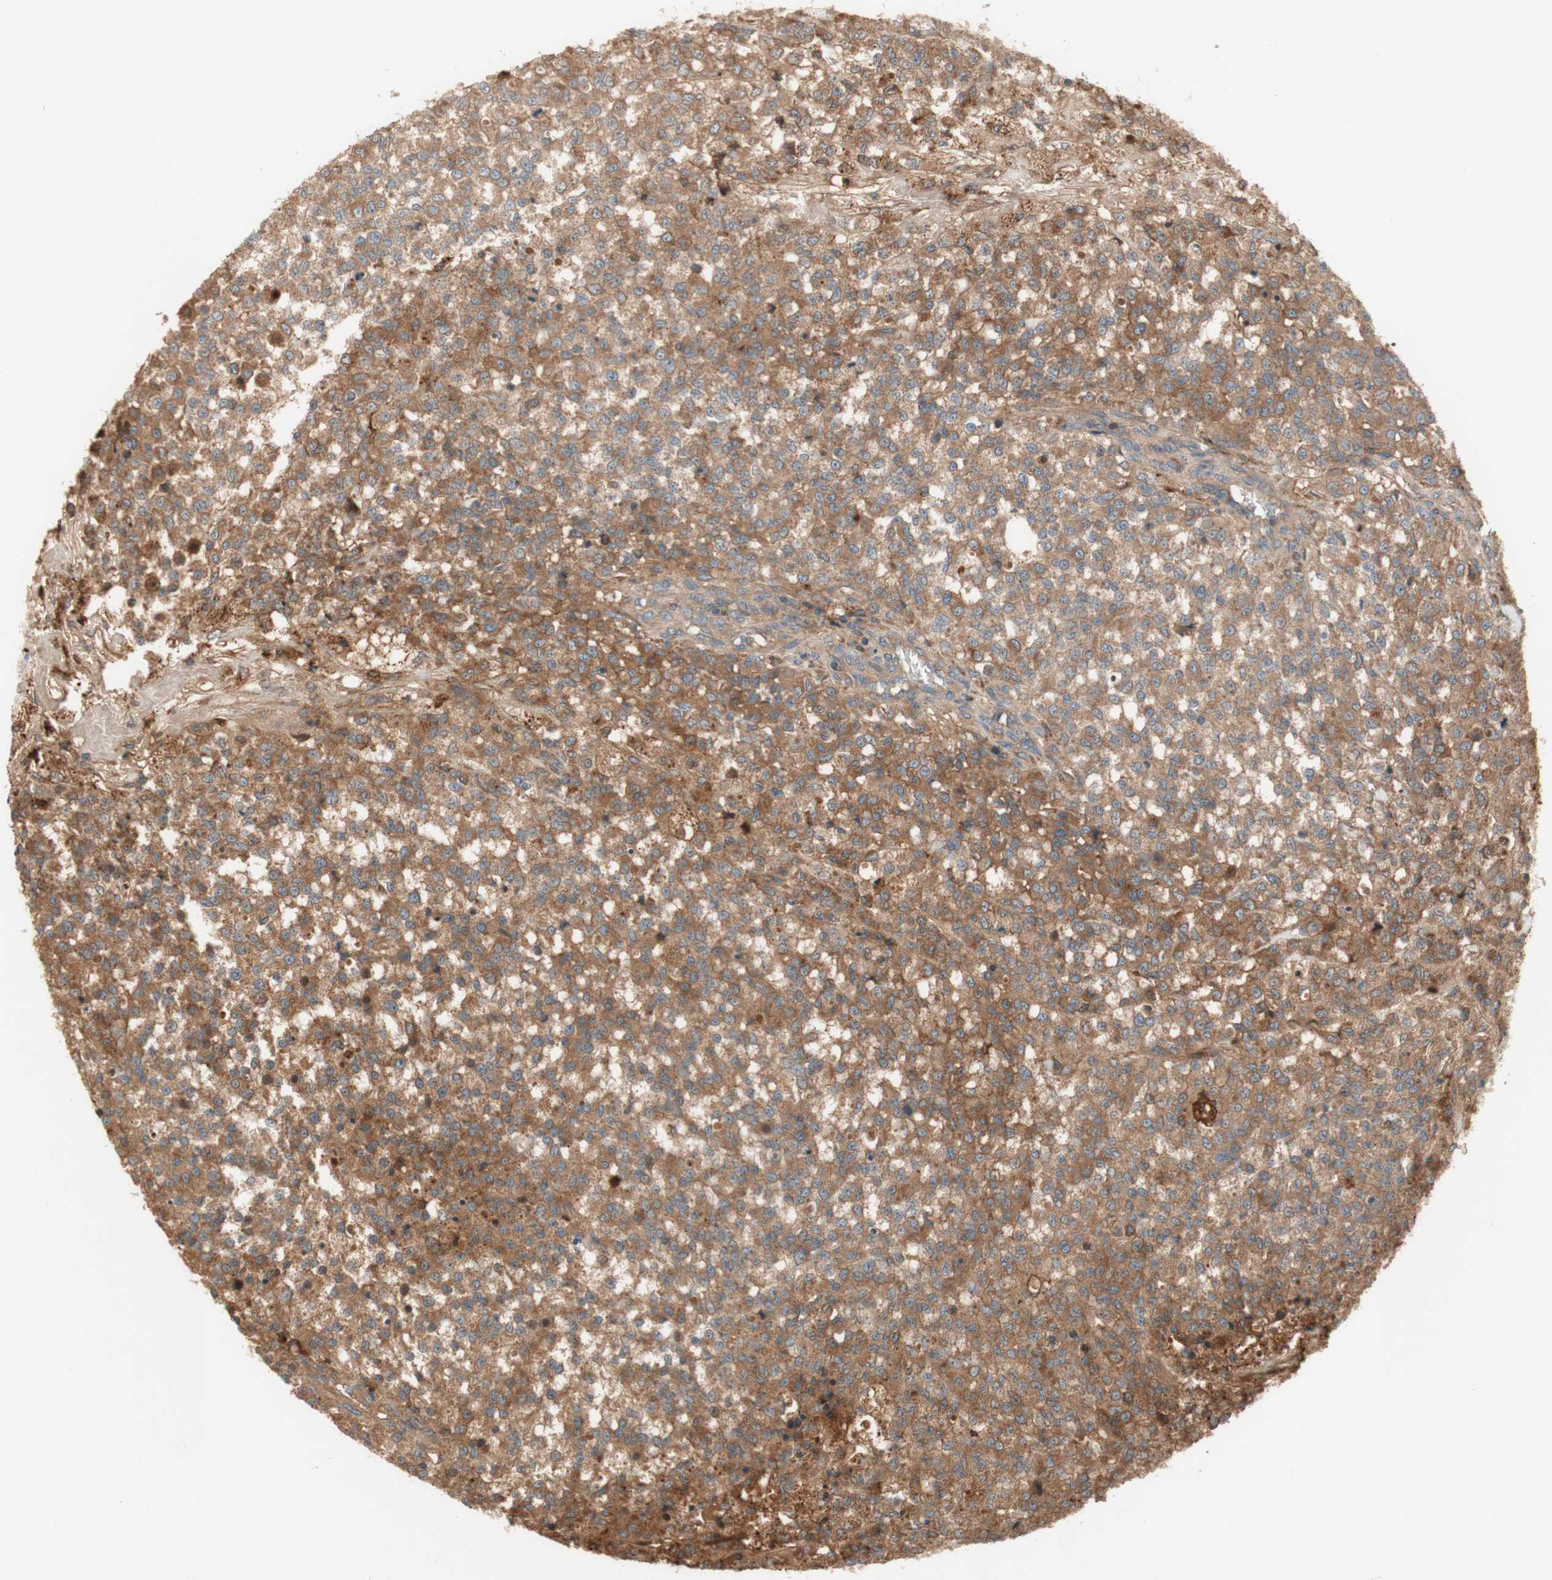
{"staining": {"intensity": "moderate", "quantity": ">75%", "location": "cytoplasmic/membranous"}, "tissue": "testis cancer", "cell_type": "Tumor cells", "image_type": "cancer", "snomed": [{"axis": "morphology", "description": "Seminoma, NOS"}, {"axis": "topography", "description": "Testis"}], "caption": "Tumor cells demonstrate moderate cytoplasmic/membranous staining in approximately >75% of cells in seminoma (testis). (Stains: DAB (3,3'-diaminobenzidine) in brown, nuclei in blue, Microscopy: brightfield microscopy at high magnification).", "gene": "PTPN21", "patient": {"sex": "male", "age": 59}}